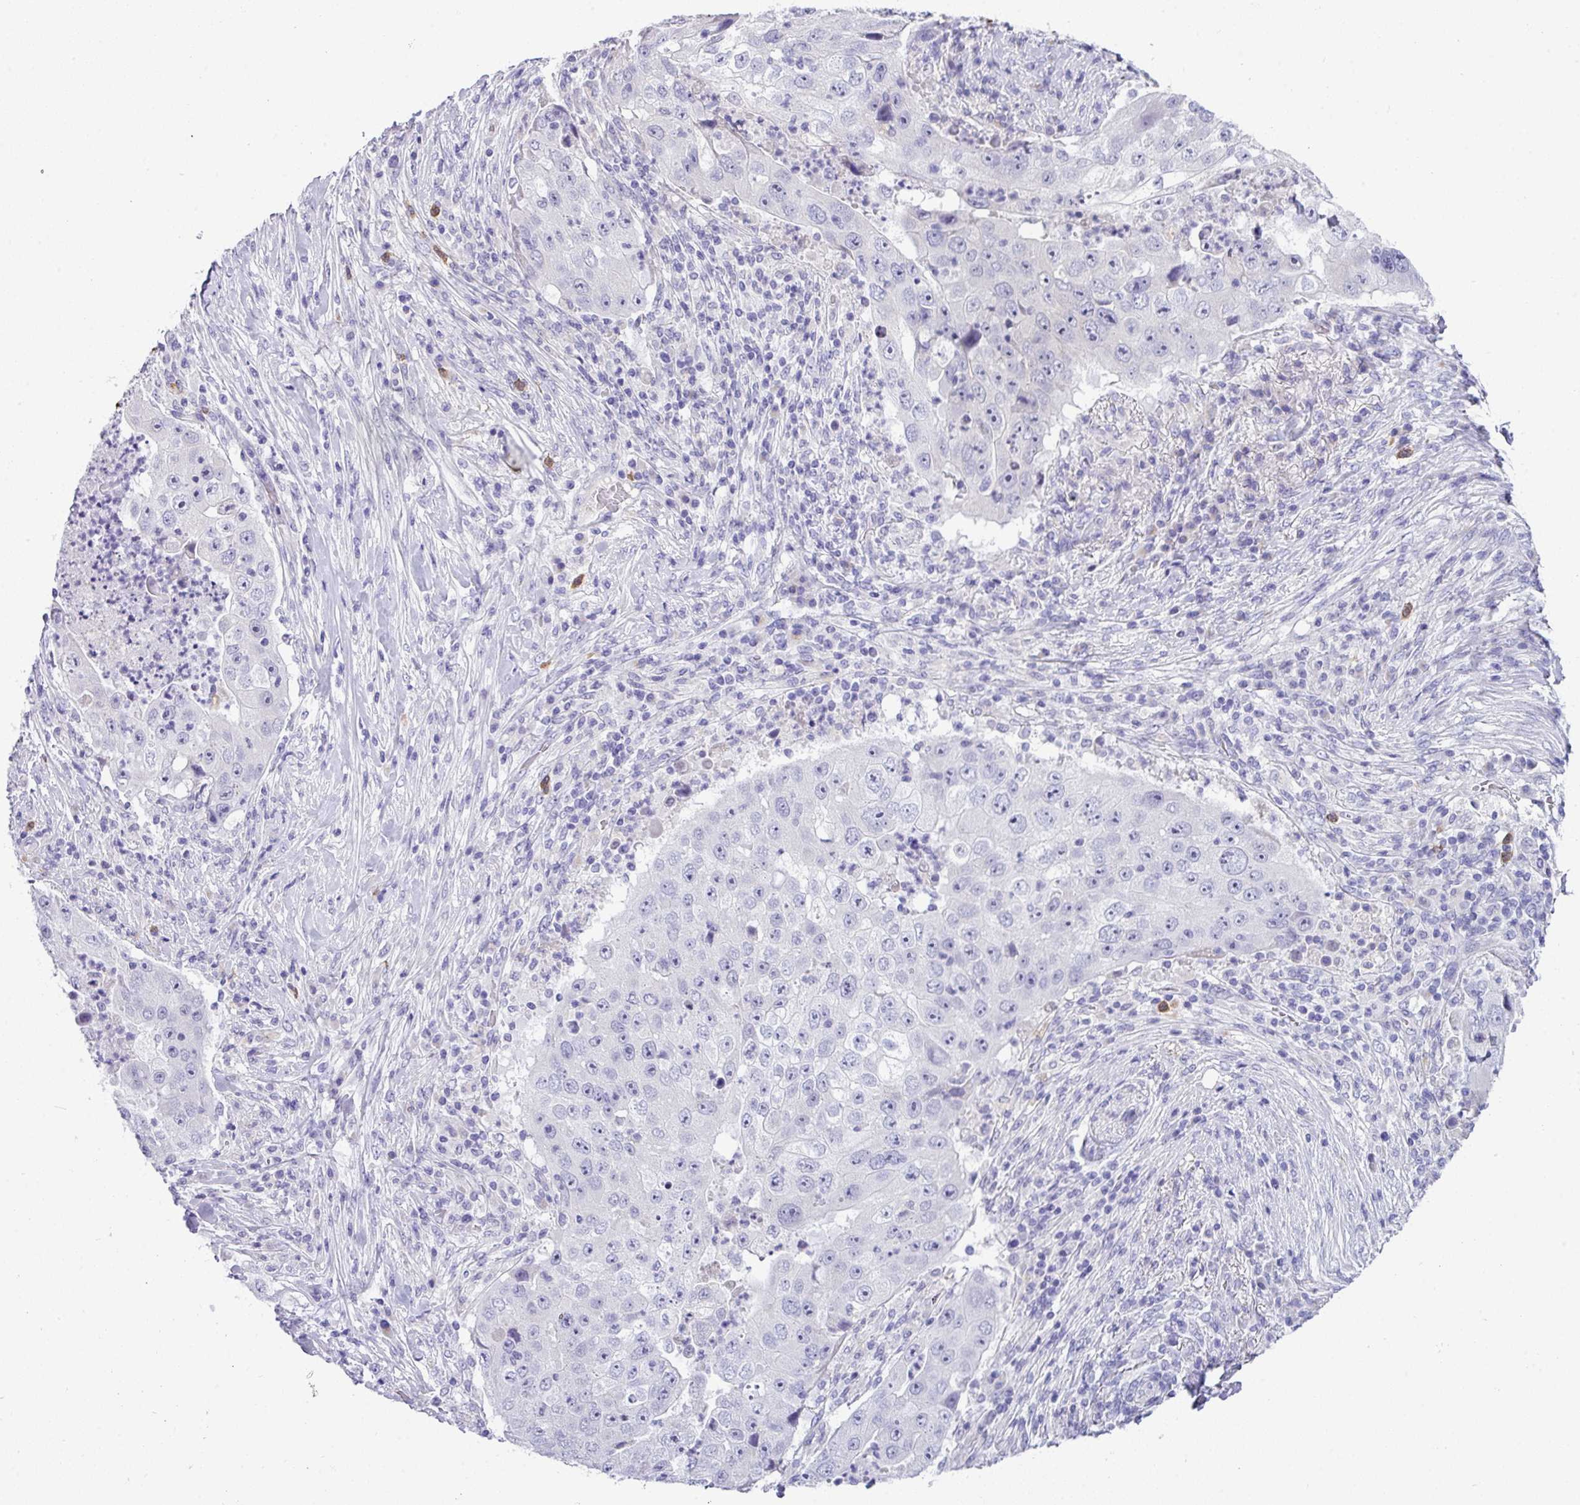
{"staining": {"intensity": "negative", "quantity": "none", "location": "none"}, "tissue": "lung cancer", "cell_type": "Tumor cells", "image_type": "cancer", "snomed": [{"axis": "morphology", "description": "Squamous cell carcinoma, NOS"}, {"axis": "topography", "description": "Lung"}], "caption": "Tumor cells are negative for protein expression in human lung cancer.", "gene": "ZNF524", "patient": {"sex": "male", "age": 64}}